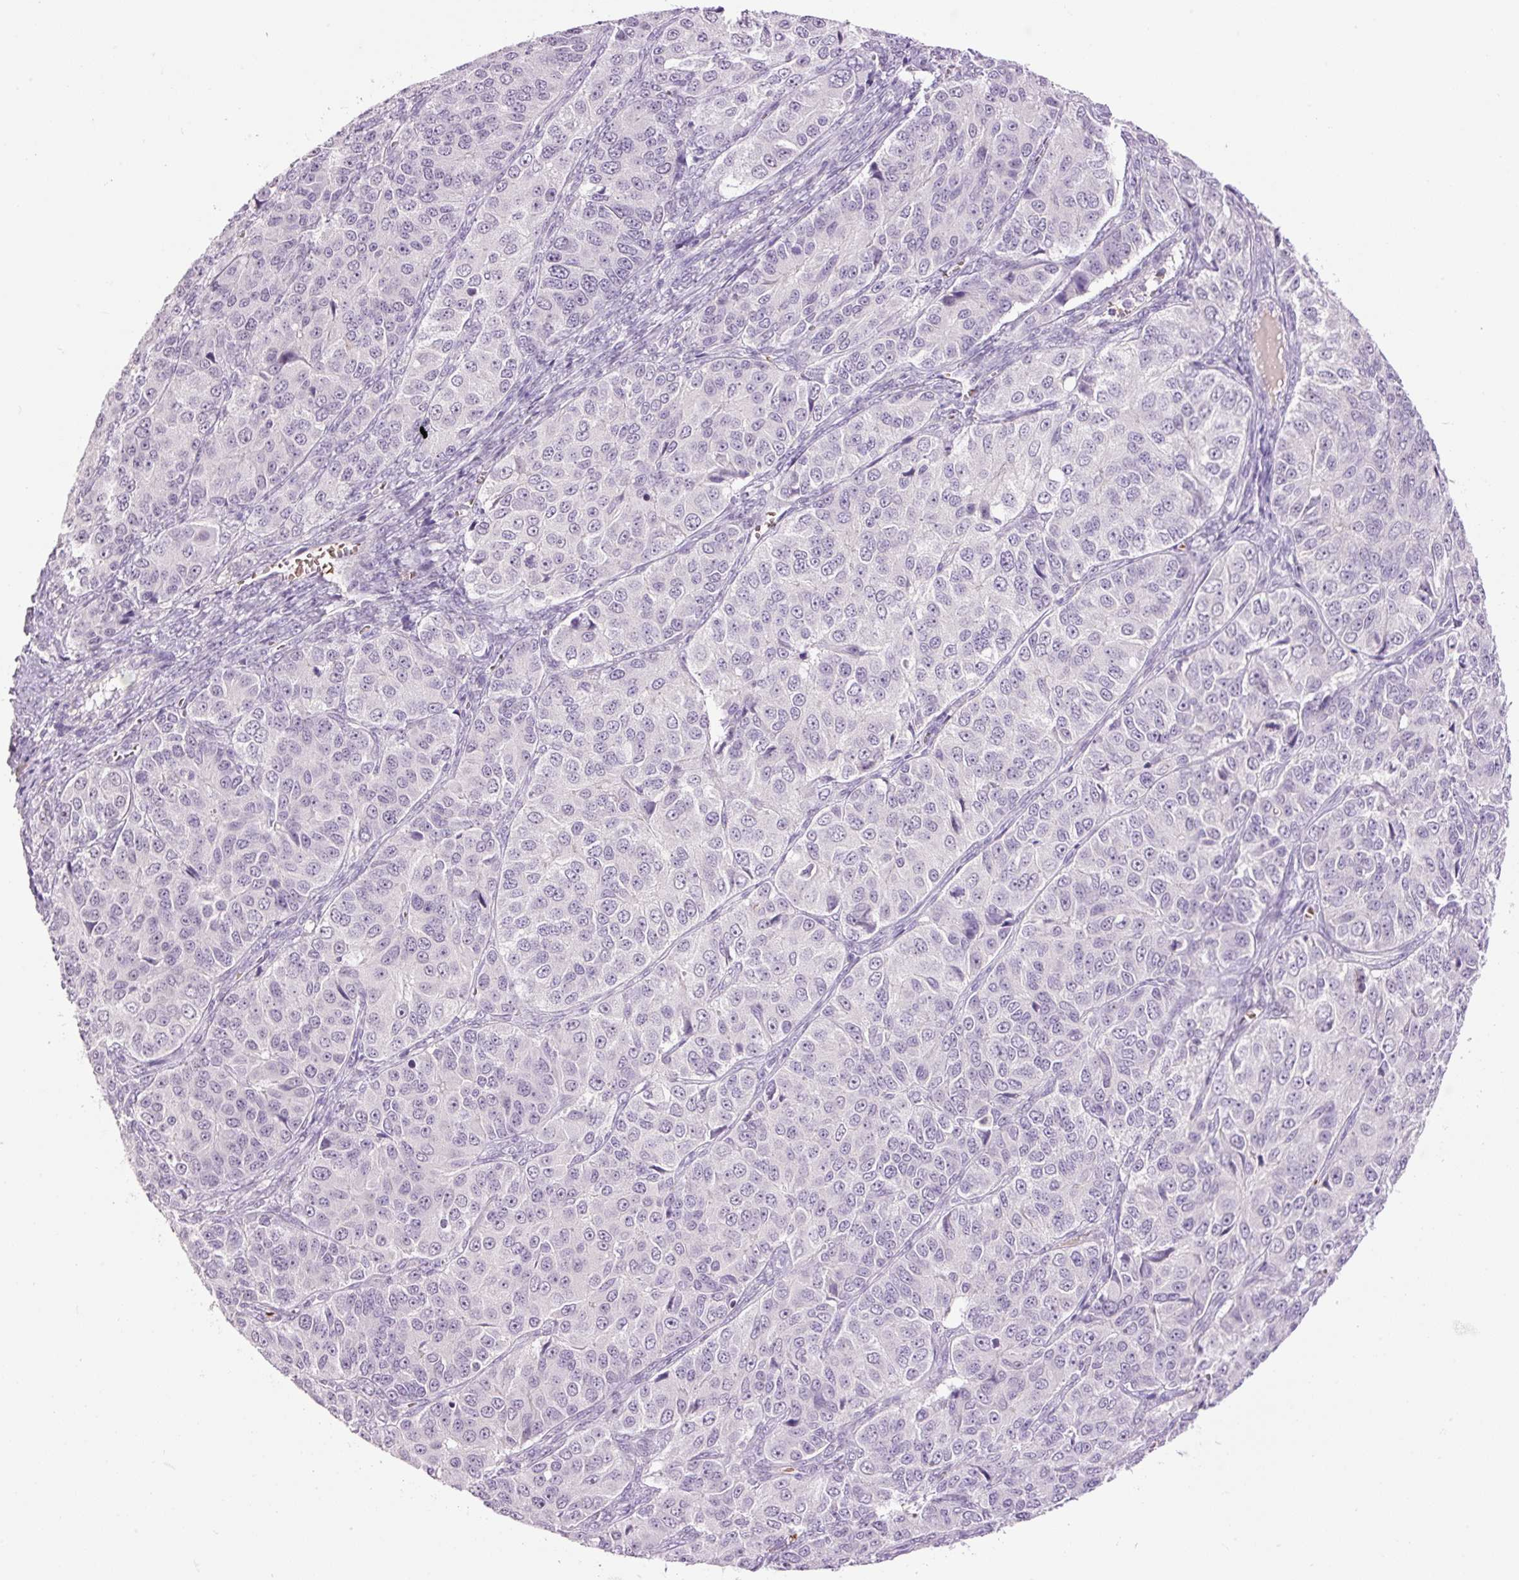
{"staining": {"intensity": "negative", "quantity": "none", "location": "none"}, "tissue": "ovarian cancer", "cell_type": "Tumor cells", "image_type": "cancer", "snomed": [{"axis": "morphology", "description": "Carcinoma, endometroid"}, {"axis": "topography", "description": "Ovary"}], "caption": "This is a image of immunohistochemistry (IHC) staining of ovarian endometroid carcinoma, which shows no staining in tumor cells. (DAB (3,3'-diaminobenzidine) IHC, high magnification).", "gene": "LY6G6D", "patient": {"sex": "female", "age": 51}}